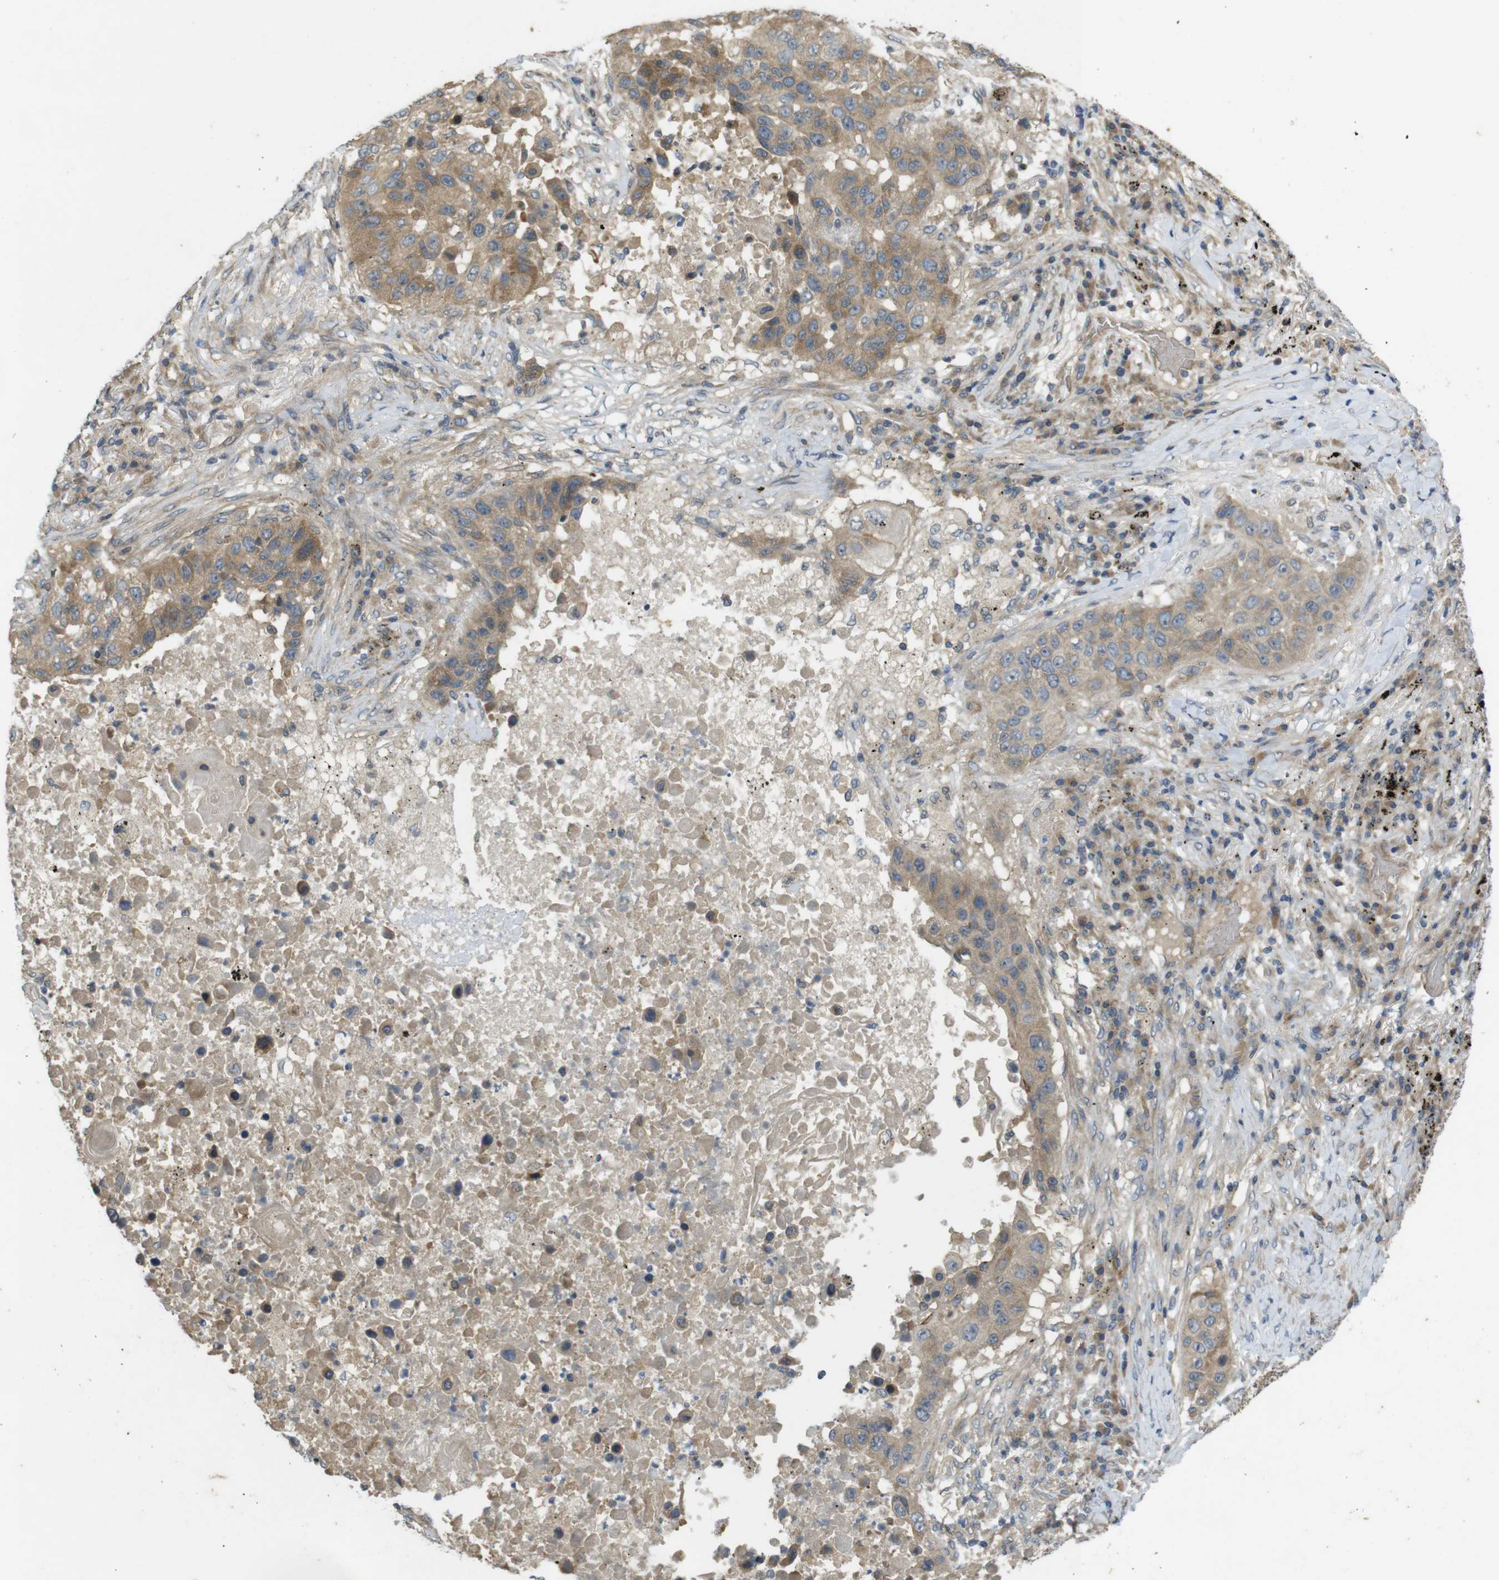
{"staining": {"intensity": "moderate", "quantity": ">75%", "location": "cytoplasmic/membranous"}, "tissue": "lung cancer", "cell_type": "Tumor cells", "image_type": "cancer", "snomed": [{"axis": "morphology", "description": "Squamous cell carcinoma, NOS"}, {"axis": "topography", "description": "Lung"}], "caption": "This image exhibits immunohistochemistry (IHC) staining of human squamous cell carcinoma (lung), with medium moderate cytoplasmic/membranous positivity in about >75% of tumor cells.", "gene": "CLTC", "patient": {"sex": "male", "age": 57}}